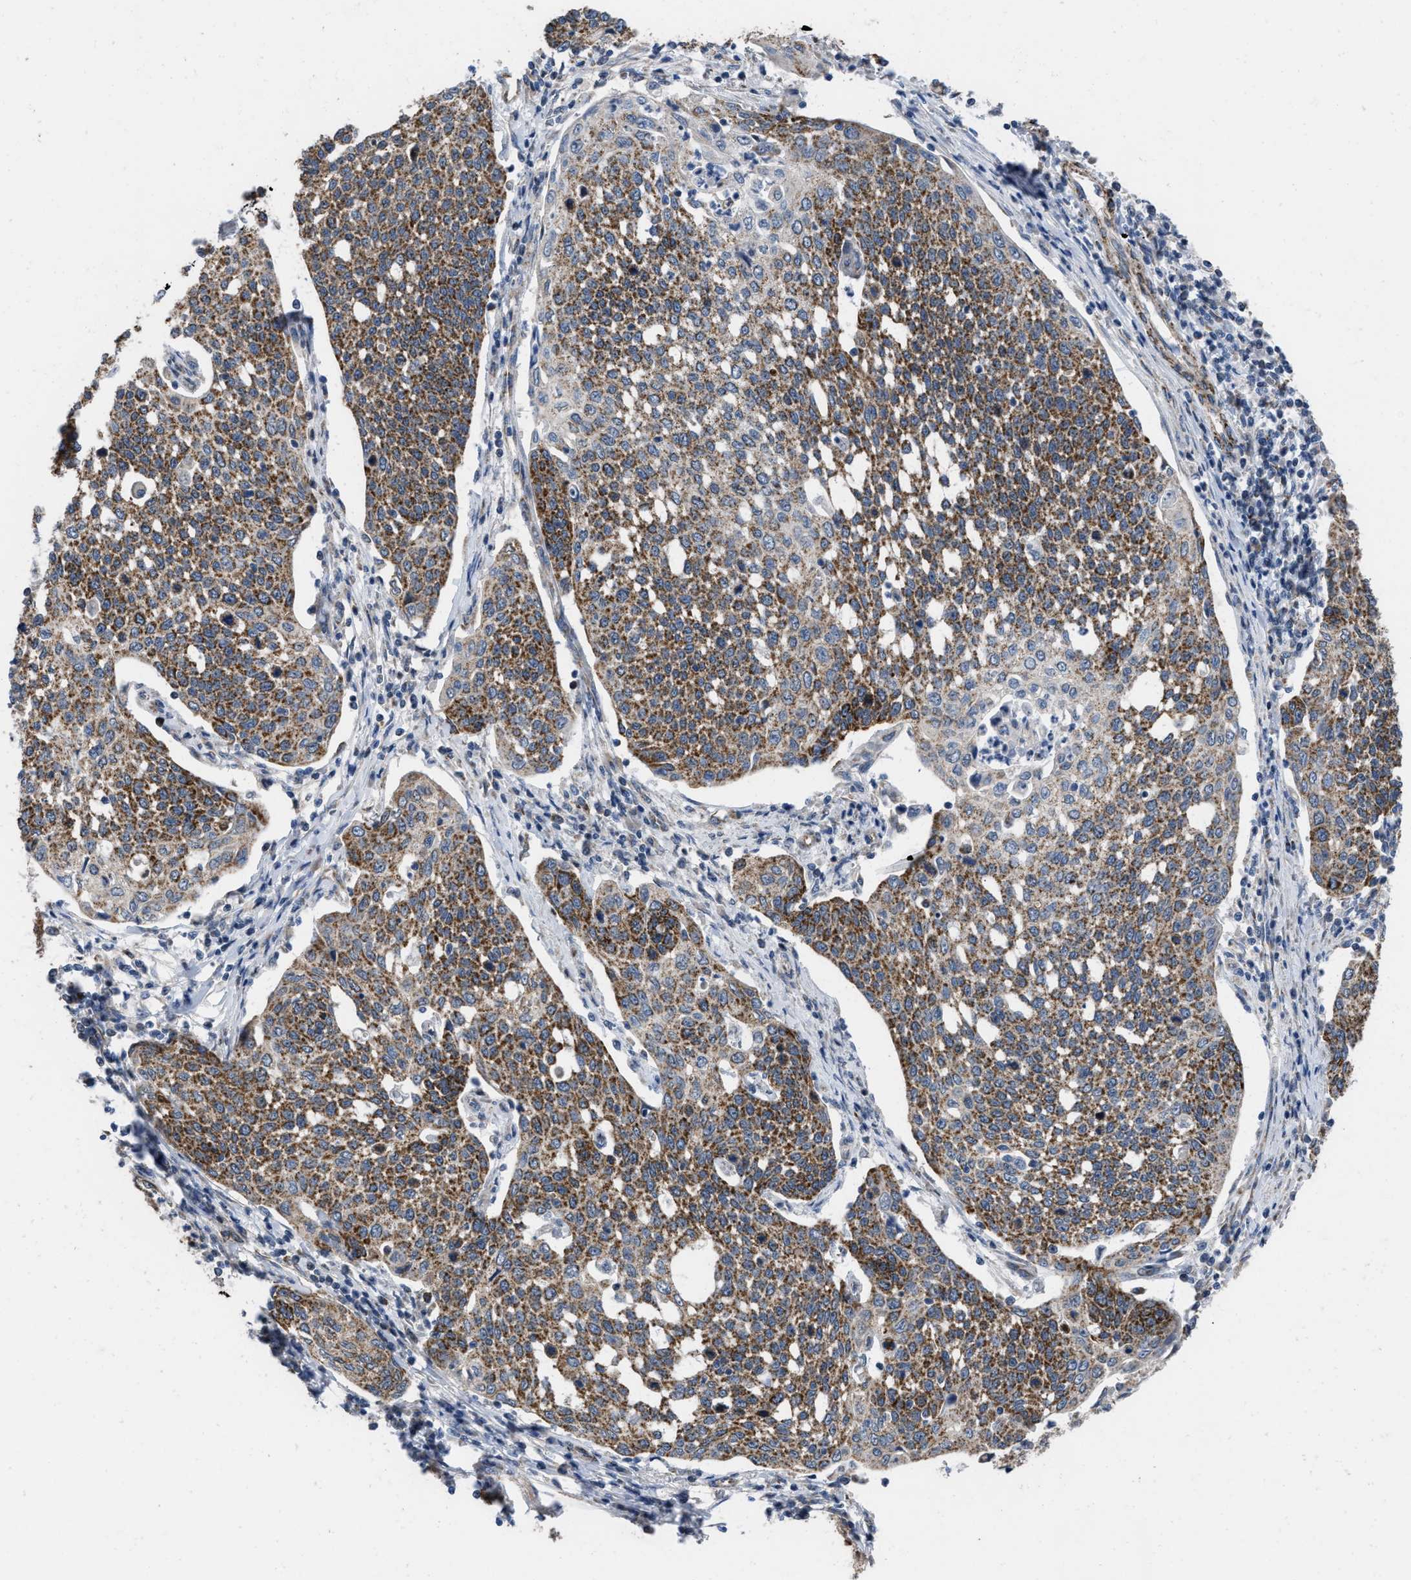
{"staining": {"intensity": "strong", "quantity": ">75%", "location": "cytoplasmic/membranous"}, "tissue": "cervical cancer", "cell_type": "Tumor cells", "image_type": "cancer", "snomed": [{"axis": "morphology", "description": "Squamous cell carcinoma, NOS"}, {"axis": "topography", "description": "Cervix"}], "caption": "Tumor cells show strong cytoplasmic/membranous staining in about >75% of cells in cervical cancer (squamous cell carcinoma).", "gene": "AKAP1", "patient": {"sex": "female", "age": 34}}